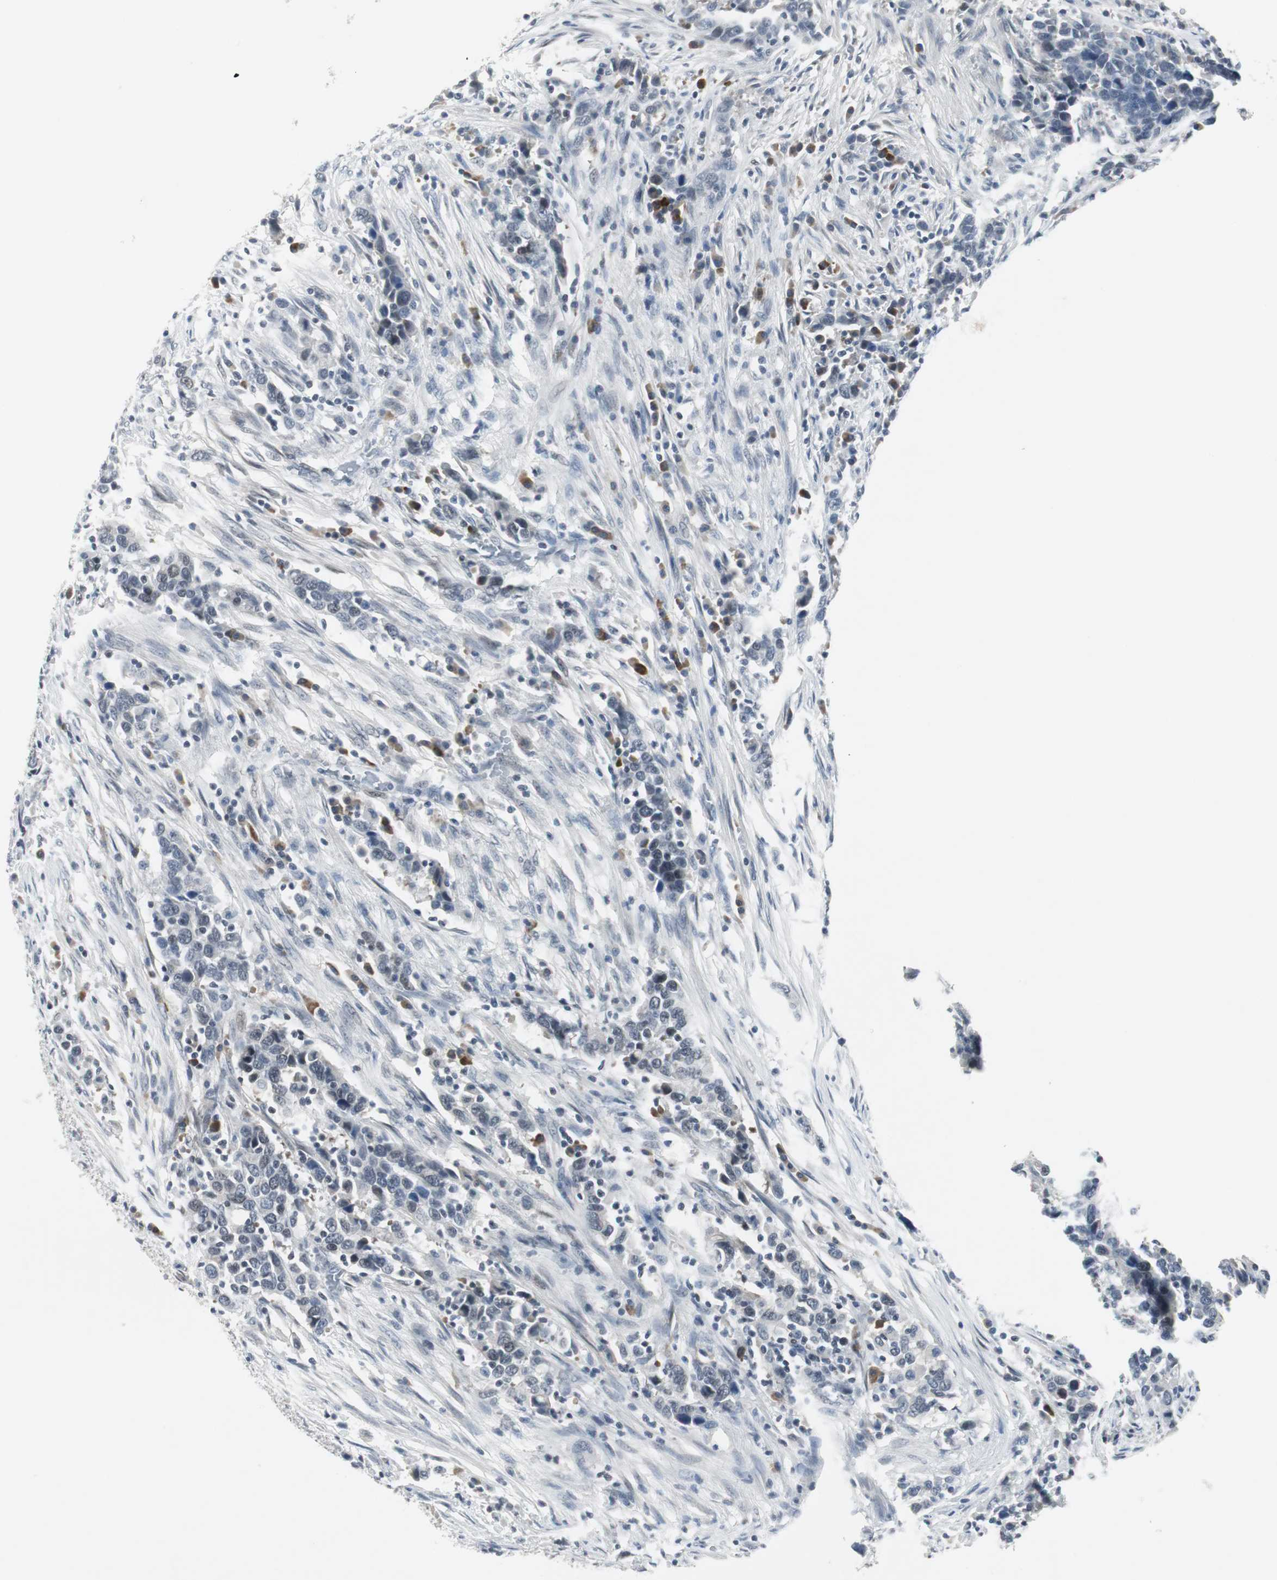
{"staining": {"intensity": "negative", "quantity": "none", "location": "none"}, "tissue": "urothelial cancer", "cell_type": "Tumor cells", "image_type": "cancer", "snomed": [{"axis": "morphology", "description": "Urothelial carcinoma, High grade"}, {"axis": "topography", "description": "Urinary bladder"}], "caption": "Tumor cells show no significant expression in high-grade urothelial carcinoma.", "gene": "ELK1", "patient": {"sex": "male", "age": 61}}